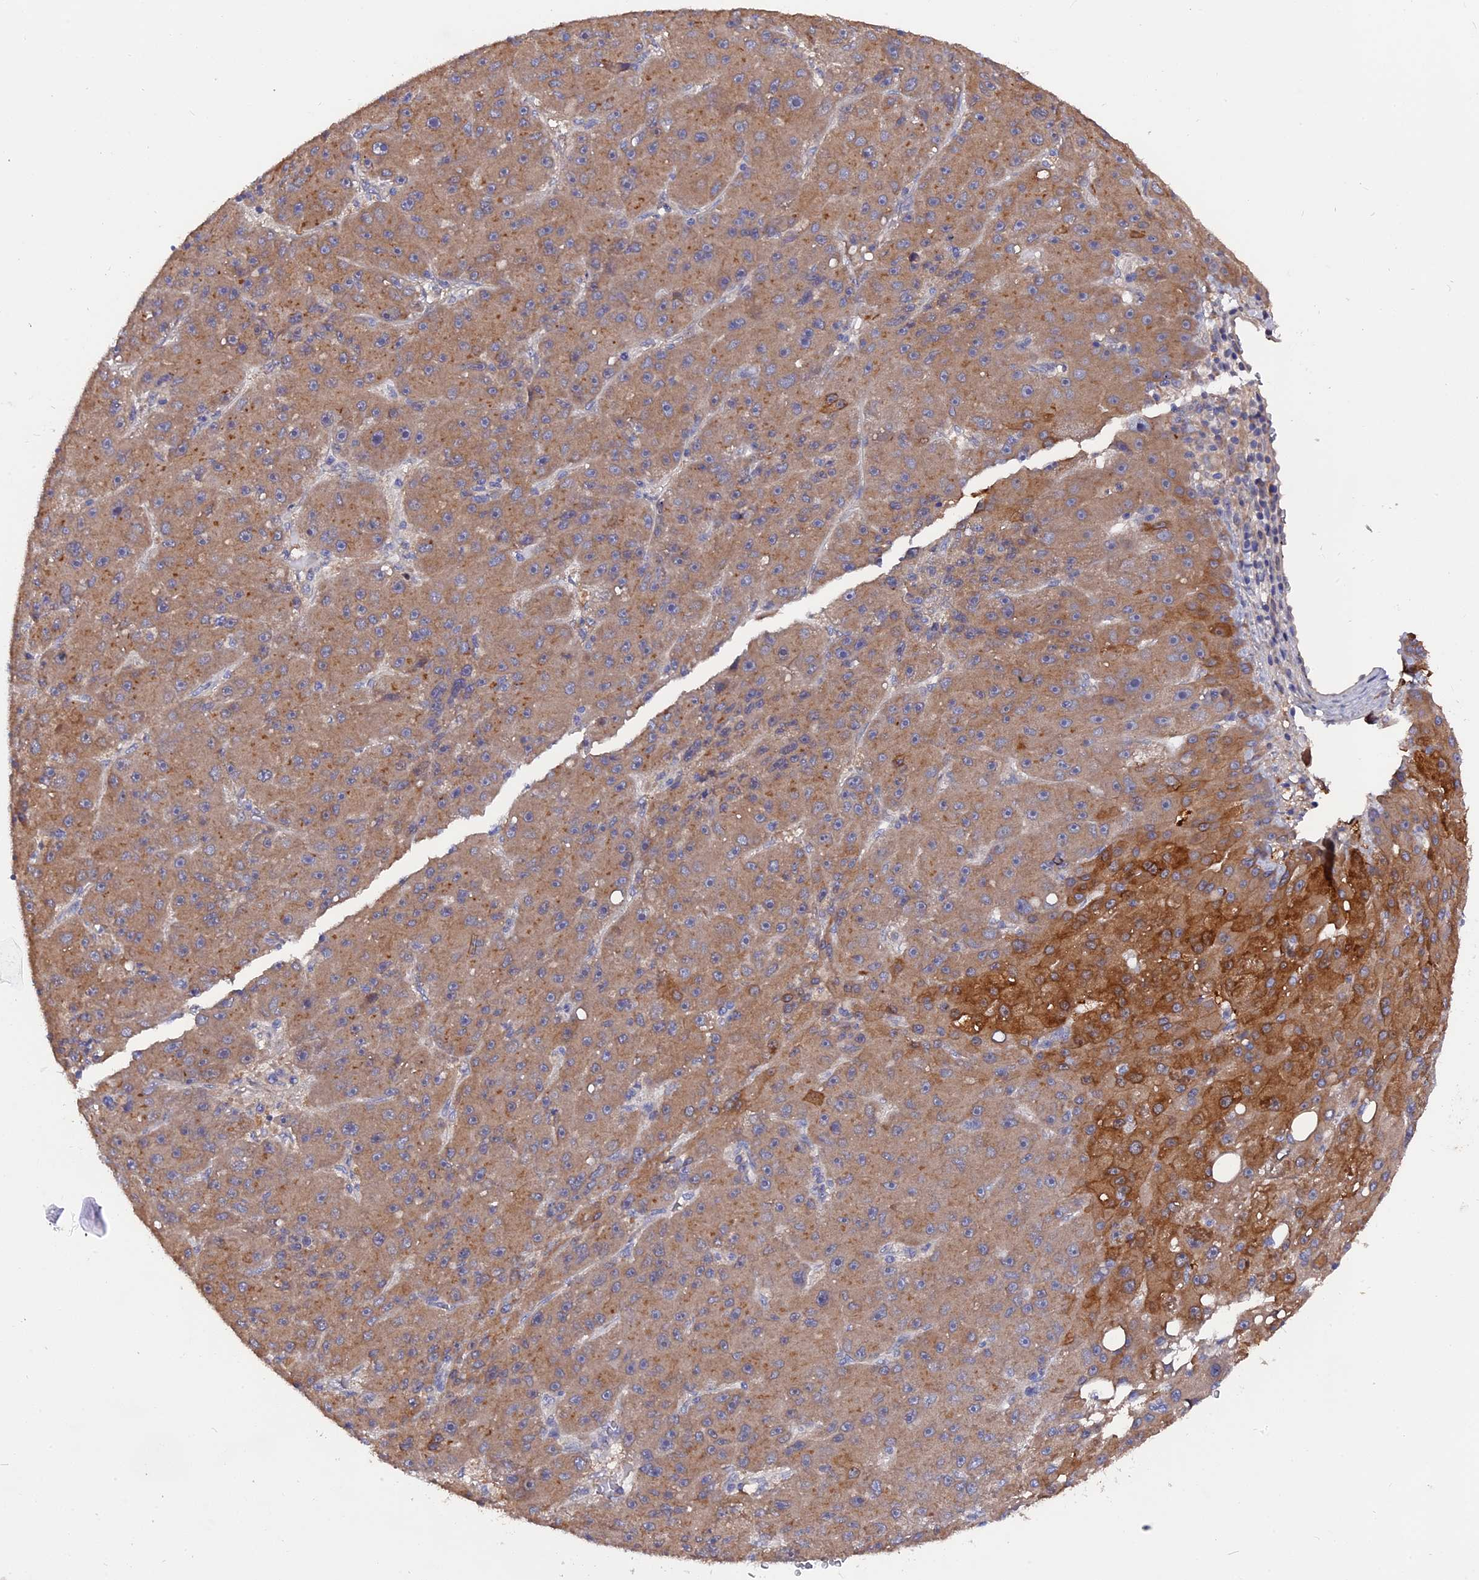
{"staining": {"intensity": "moderate", "quantity": "25%-75%", "location": "cytoplasmic/membranous"}, "tissue": "liver cancer", "cell_type": "Tumor cells", "image_type": "cancer", "snomed": [{"axis": "morphology", "description": "Carcinoma, Hepatocellular, NOS"}, {"axis": "topography", "description": "Liver"}], "caption": "High-magnification brightfield microscopy of liver hepatocellular carcinoma stained with DAB (brown) and counterstained with hematoxylin (blue). tumor cells exhibit moderate cytoplasmic/membranous expression is identified in approximately25%-75% of cells.", "gene": "ZCCHC2", "patient": {"sex": "male", "age": 67}}